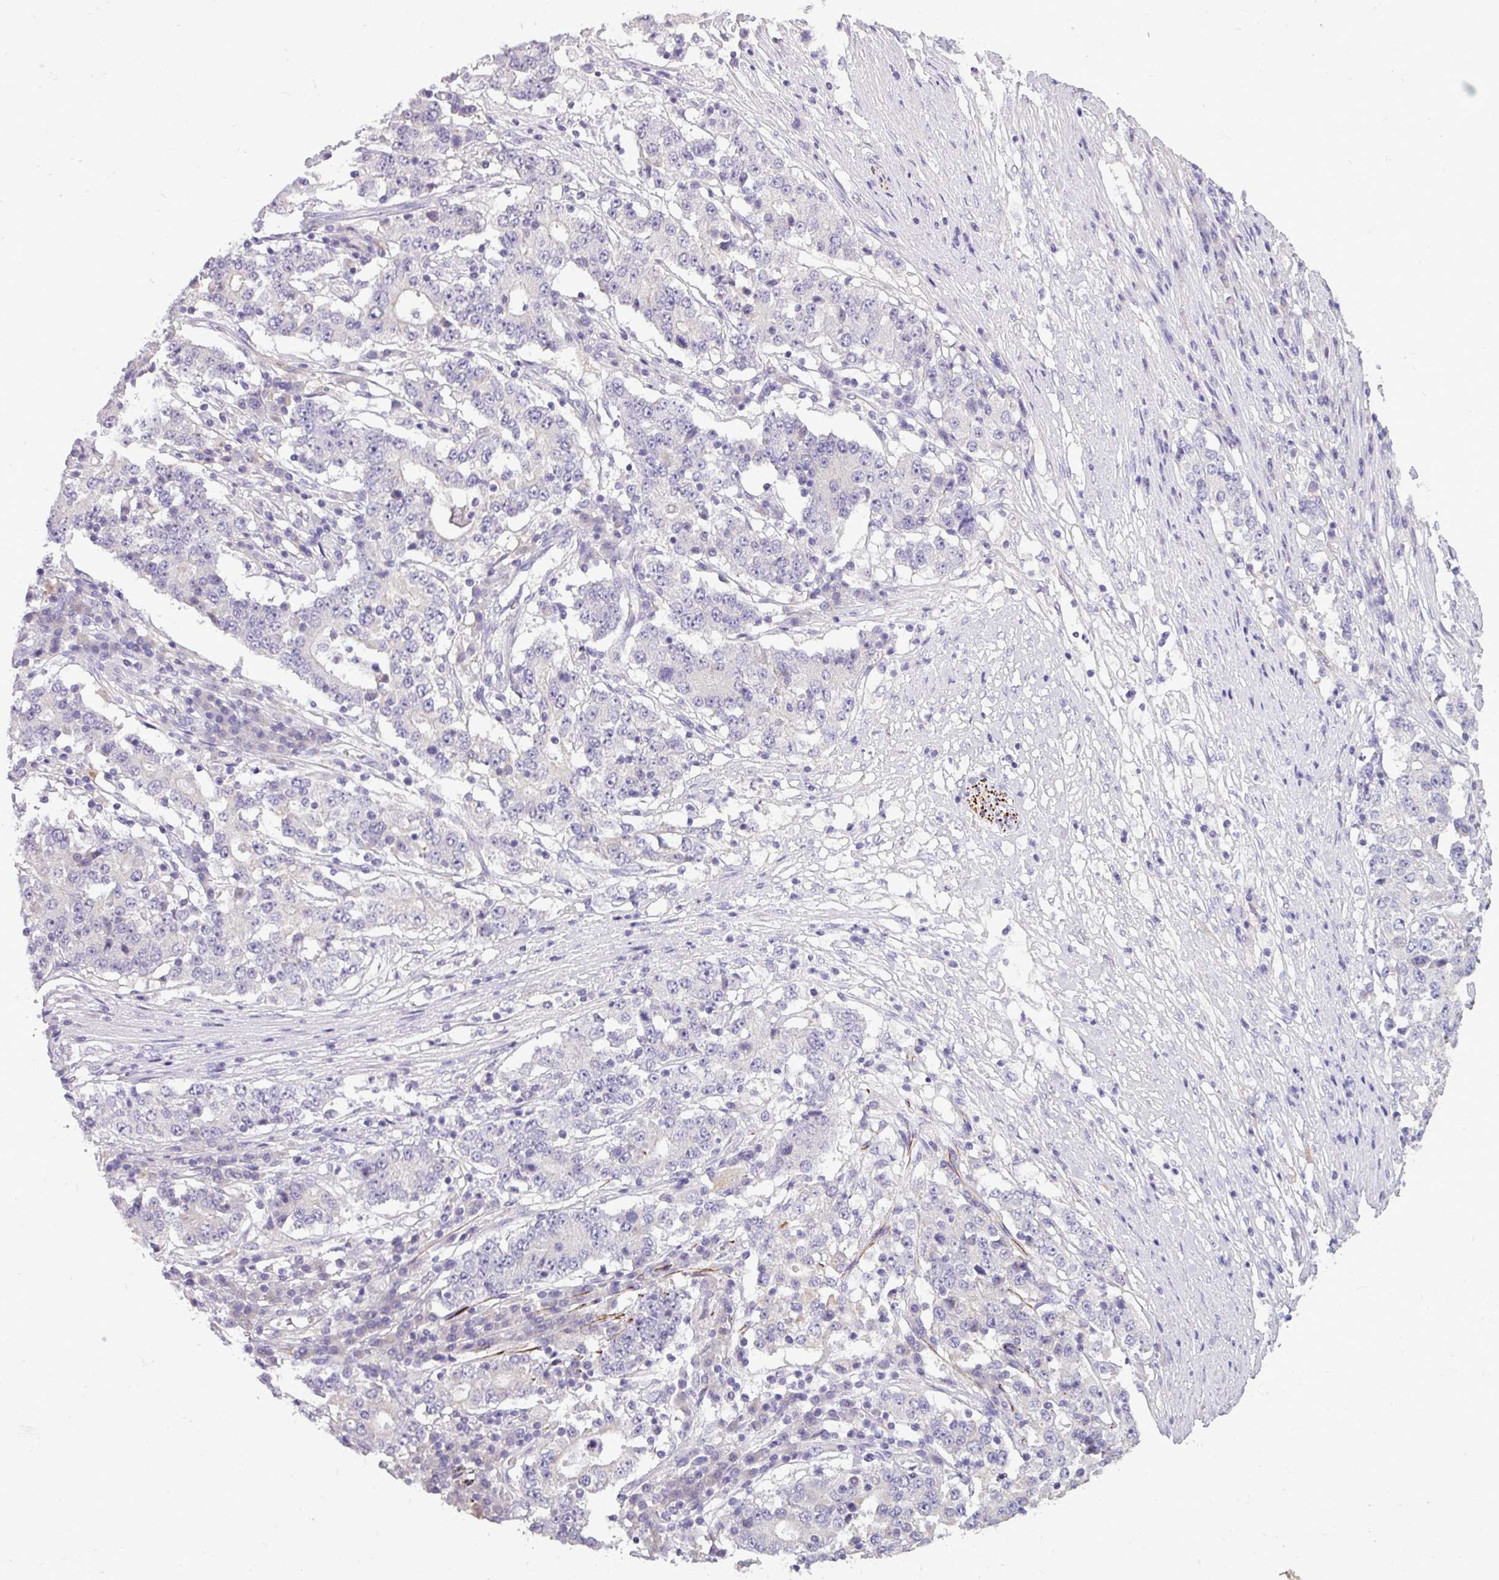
{"staining": {"intensity": "negative", "quantity": "none", "location": "none"}, "tissue": "stomach cancer", "cell_type": "Tumor cells", "image_type": "cancer", "snomed": [{"axis": "morphology", "description": "Adenocarcinoma, NOS"}, {"axis": "topography", "description": "Stomach"}], "caption": "Protein analysis of stomach cancer shows no significant positivity in tumor cells. The staining was performed using DAB (3,3'-diaminobenzidine) to visualize the protein expression in brown, while the nuclei were stained in blue with hematoxylin (Magnification: 20x).", "gene": "DNAAF9", "patient": {"sex": "male", "age": 59}}